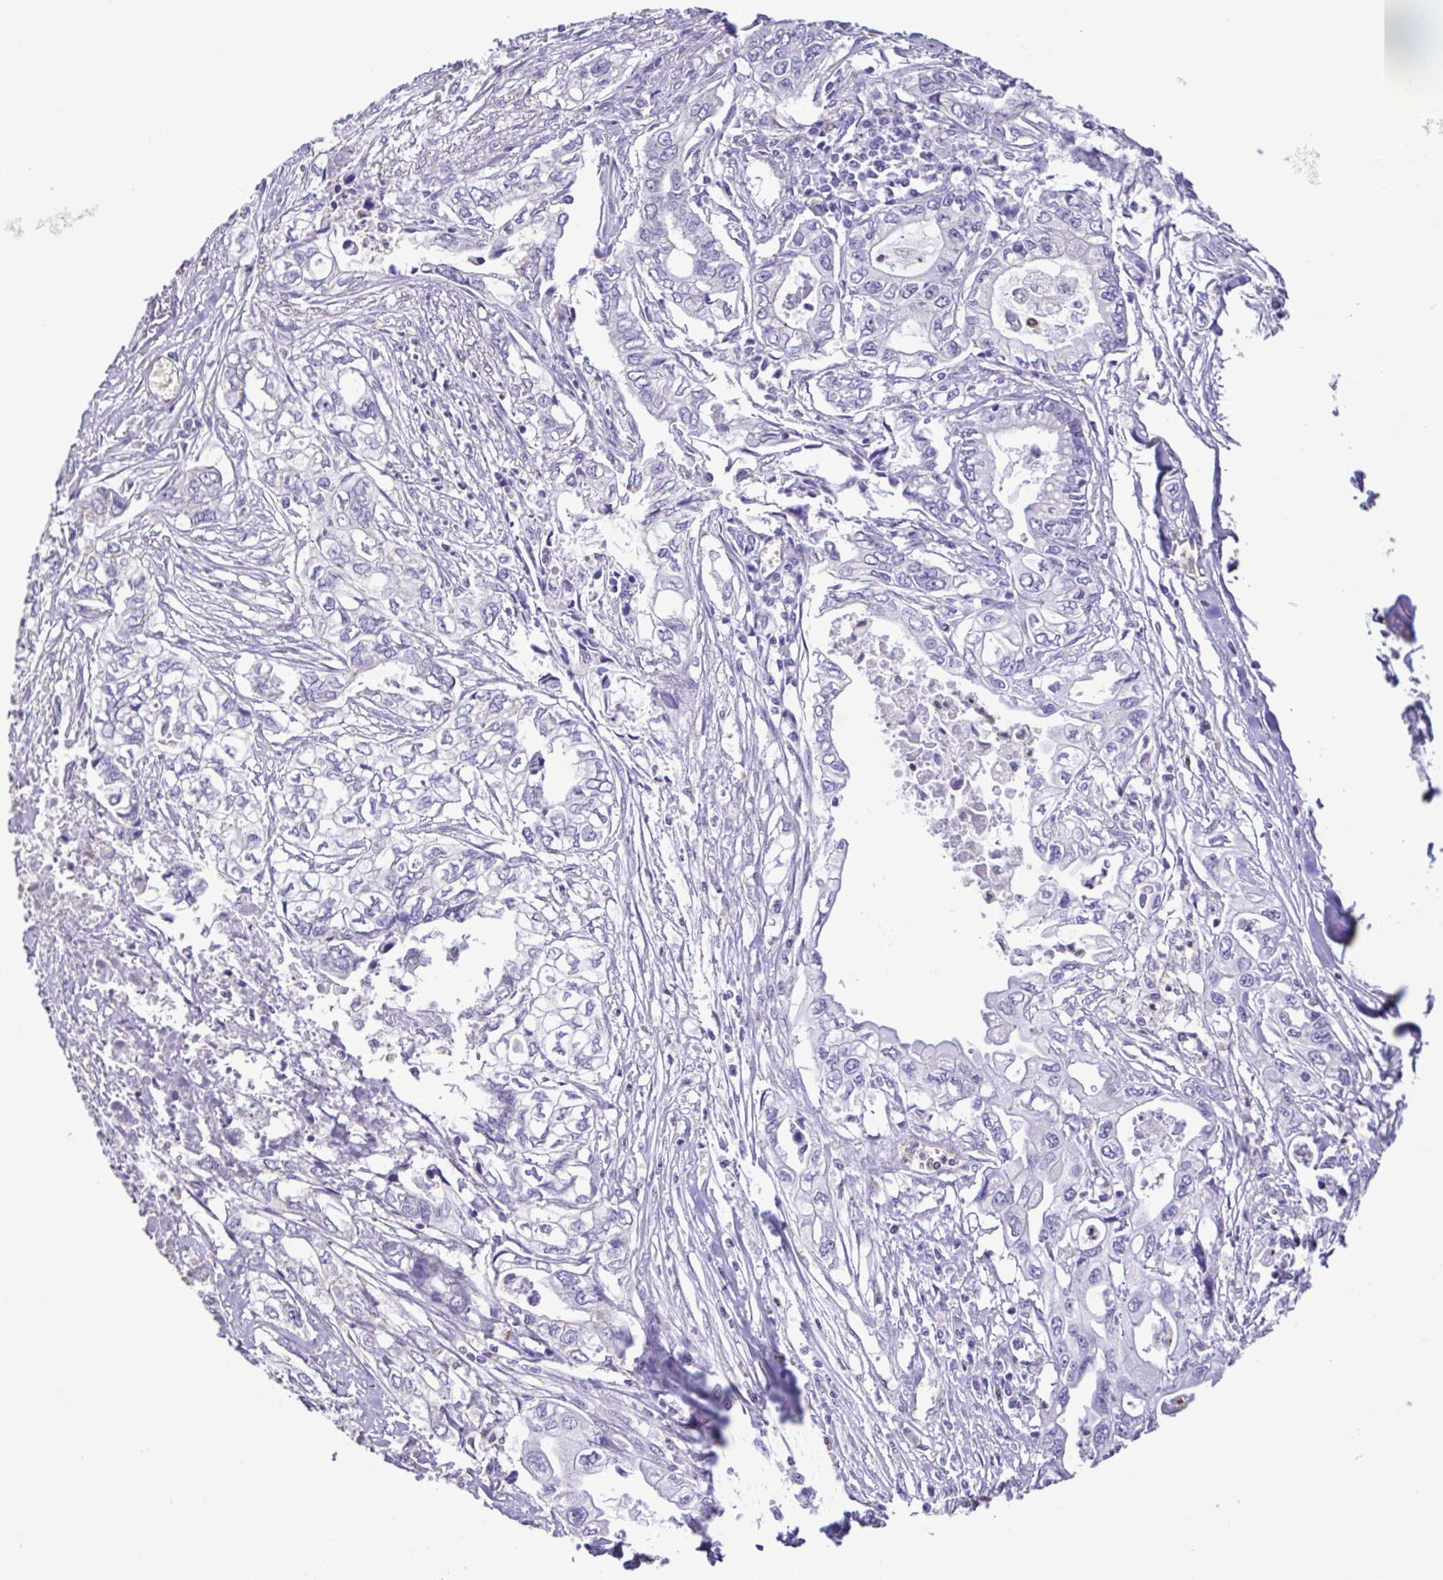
{"staining": {"intensity": "negative", "quantity": "none", "location": "none"}, "tissue": "pancreatic cancer", "cell_type": "Tumor cells", "image_type": "cancer", "snomed": [{"axis": "morphology", "description": "Adenocarcinoma, NOS"}, {"axis": "topography", "description": "Pancreas"}], "caption": "DAB (3,3'-diaminobenzidine) immunohistochemical staining of human pancreatic cancer (adenocarcinoma) shows no significant staining in tumor cells.", "gene": "CBY2", "patient": {"sex": "male", "age": 68}}